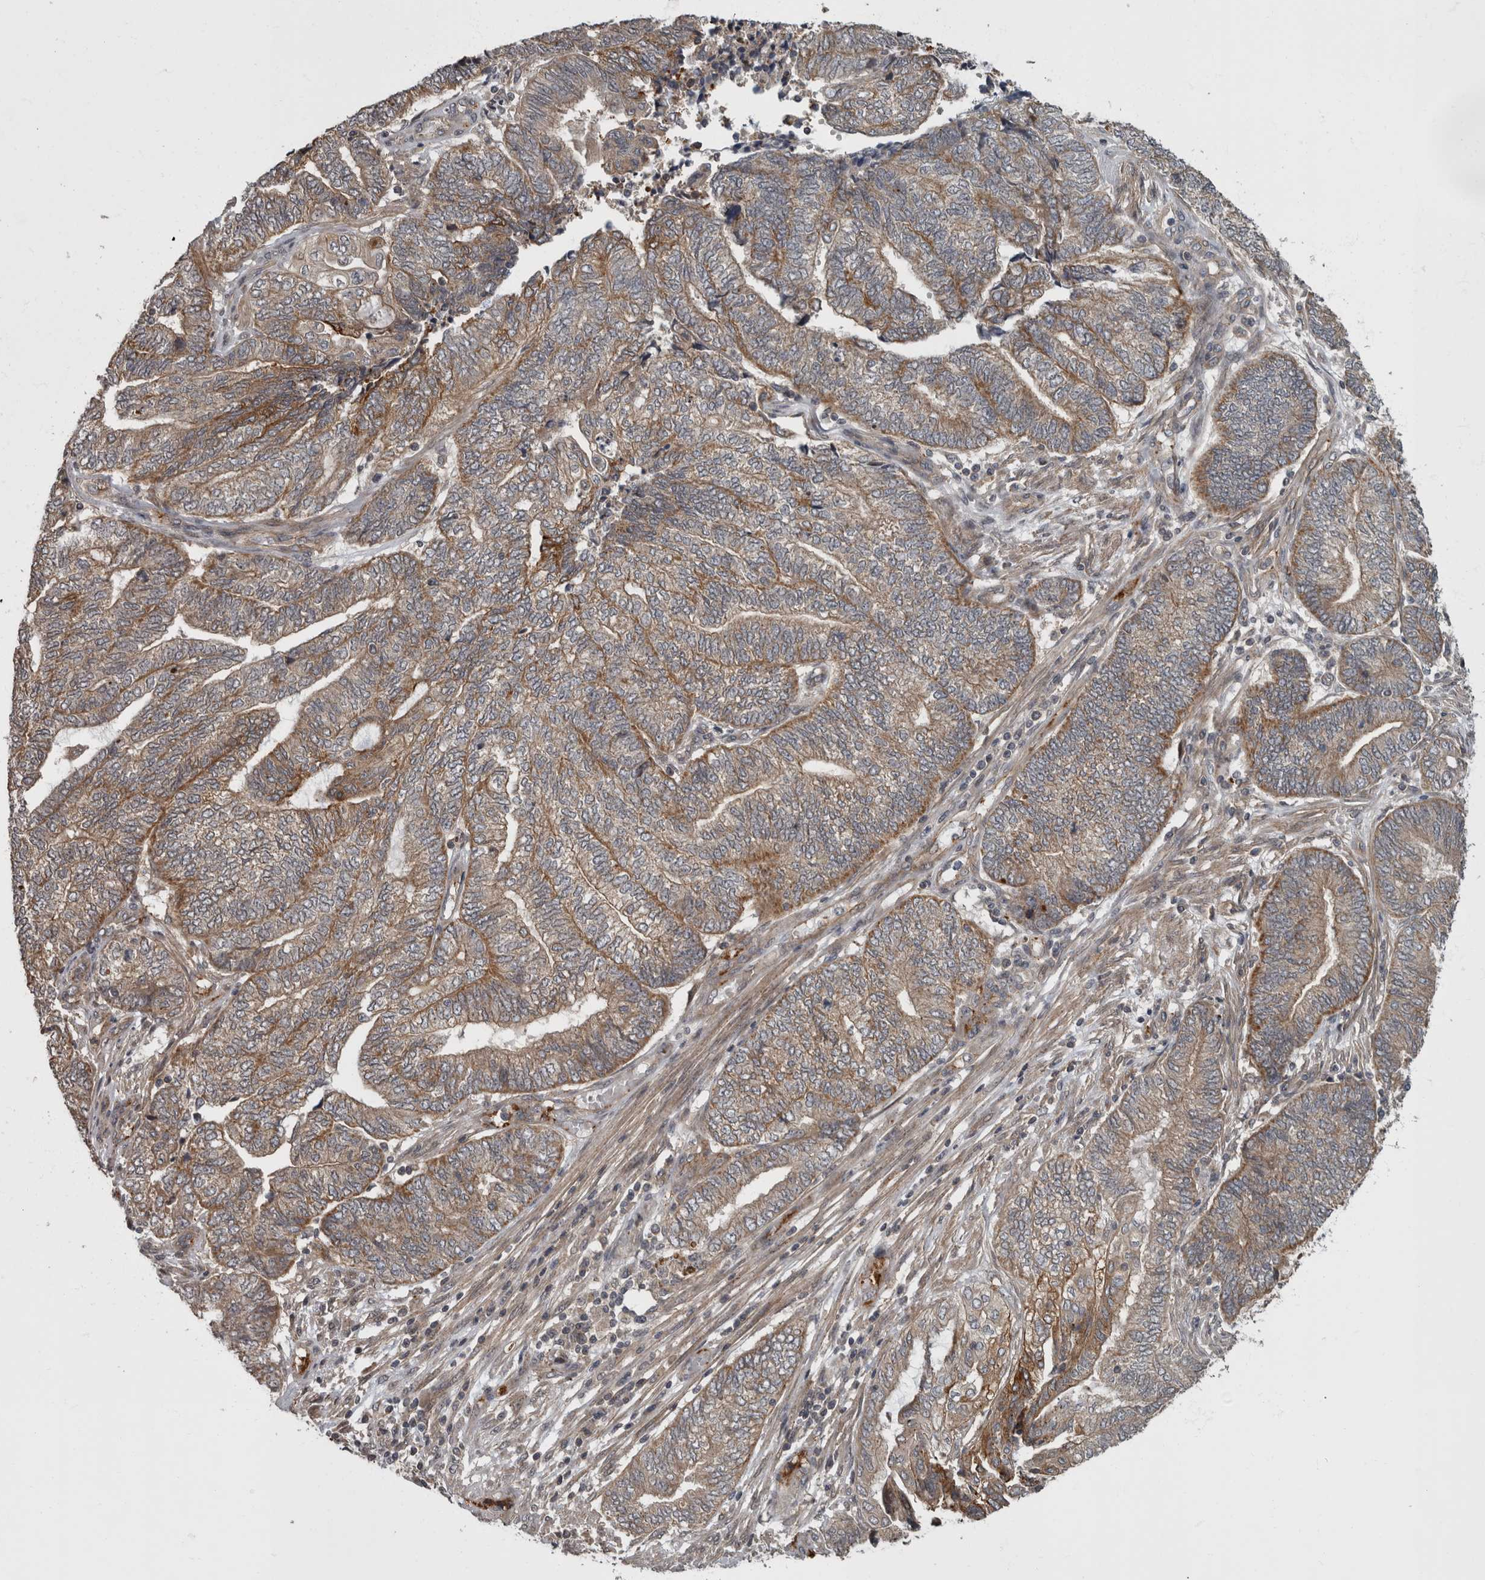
{"staining": {"intensity": "weak", "quantity": "25%-75%", "location": "cytoplasmic/membranous"}, "tissue": "endometrial cancer", "cell_type": "Tumor cells", "image_type": "cancer", "snomed": [{"axis": "morphology", "description": "Adenocarcinoma, NOS"}, {"axis": "topography", "description": "Uterus"}, {"axis": "topography", "description": "Endometrium"}], "caption": "Endometrial cancer stained with a protein marker reveals weak staining in tumor cells.", "gene": "VEGFD", "patient": {"sex": "female", "age": 70}}